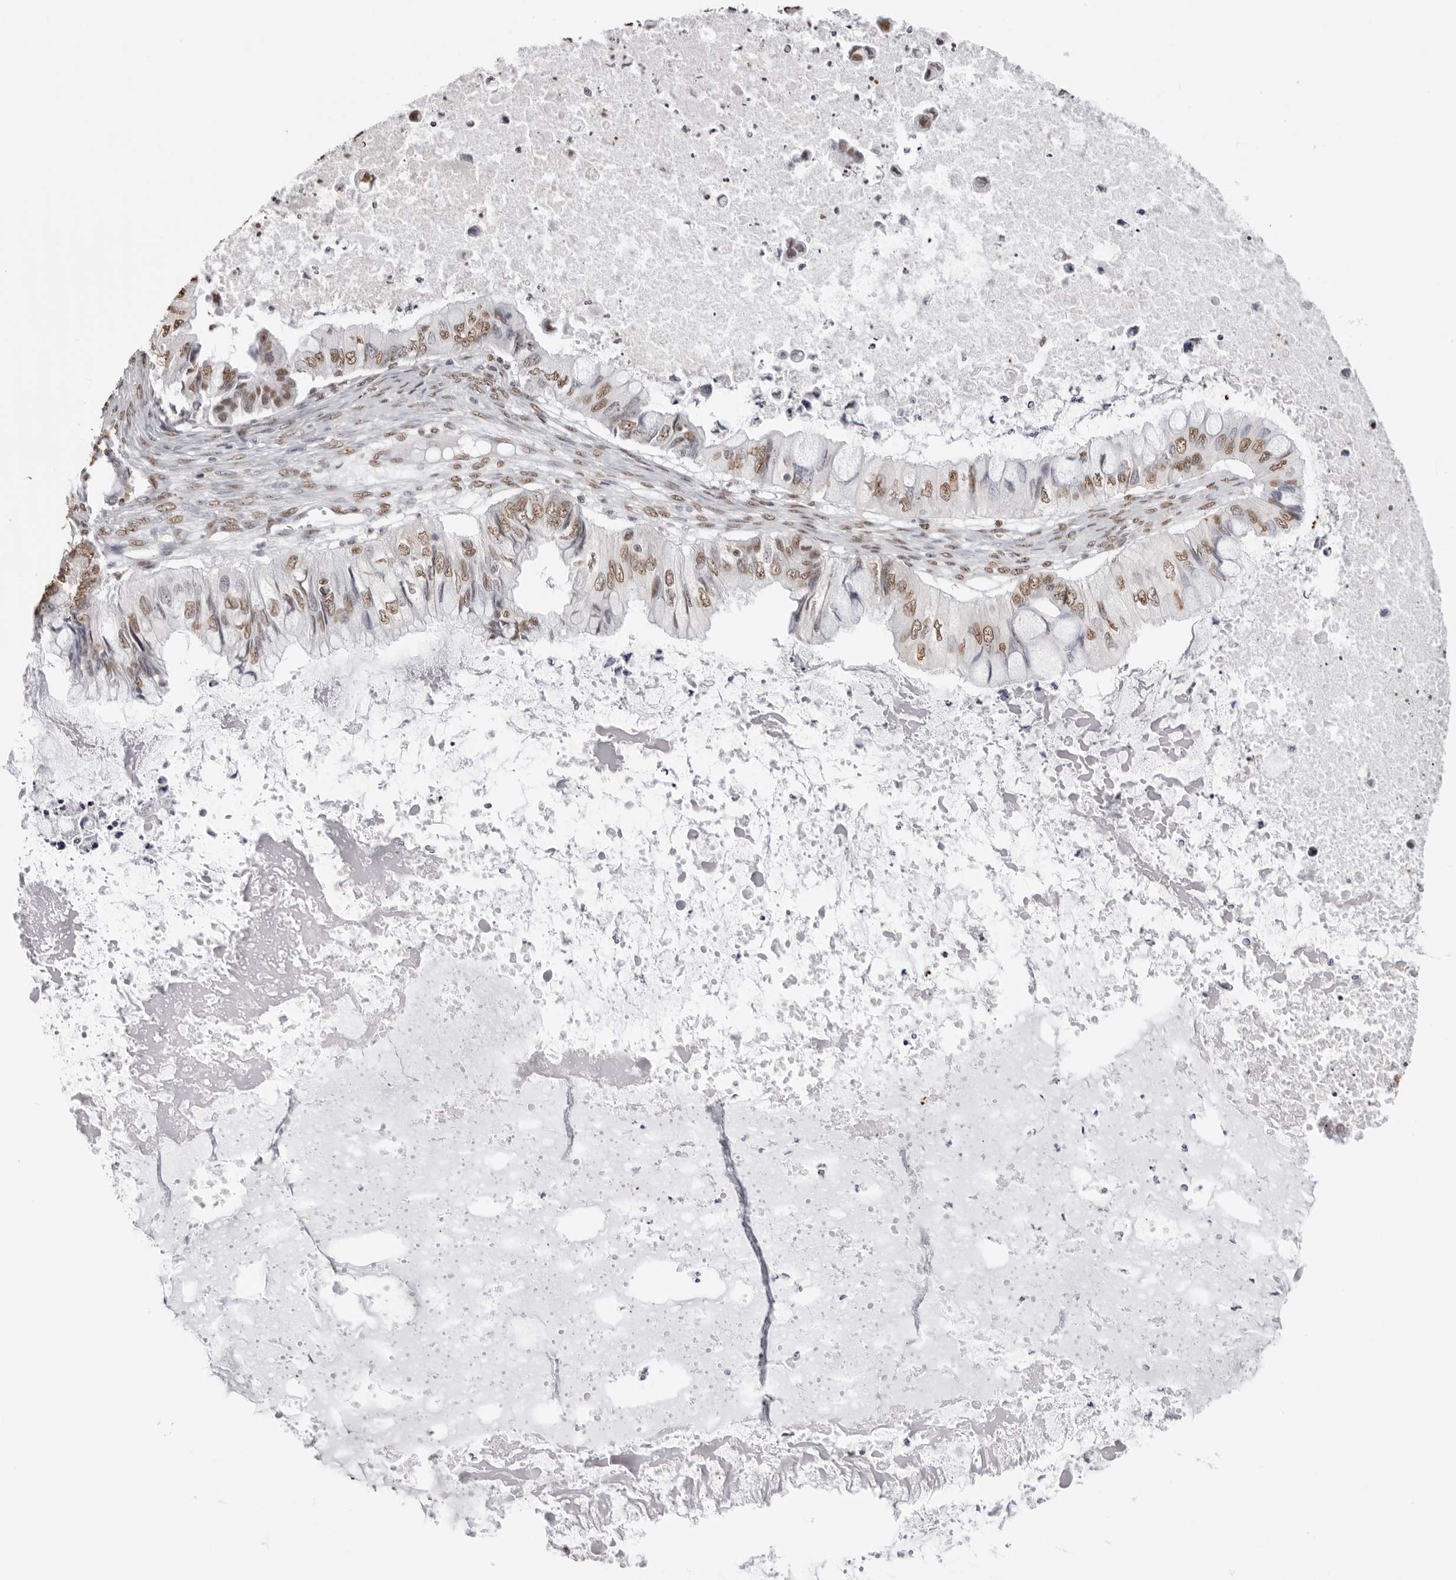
{"staining": {"intensity": "moderate", "quantity": ">75%", "location": "nuclear"}, "tissue": "ovarian cancer", "cell_type": "Tumor cells", "image_type": "cancer", "snomed": [{"axis": "morphology", "description": "Cystadenocarcinoma, mucinous, NOS"}, {"axis": "topography", "description": "Ovary"}], "caption": "Ovarian cancer (mucinous cystadenocarcinoma) tissue reveals moderate nuclear positivity in approximately >75% of tumor cells The staining was performed using DAB (3,3'-diaminobenzidine), with brown indicating positive protein expression. Nuclei are stained blue with hematoxylin.", "gene": "OLIG3", "patient": {"sex": "female", "age": 80}}